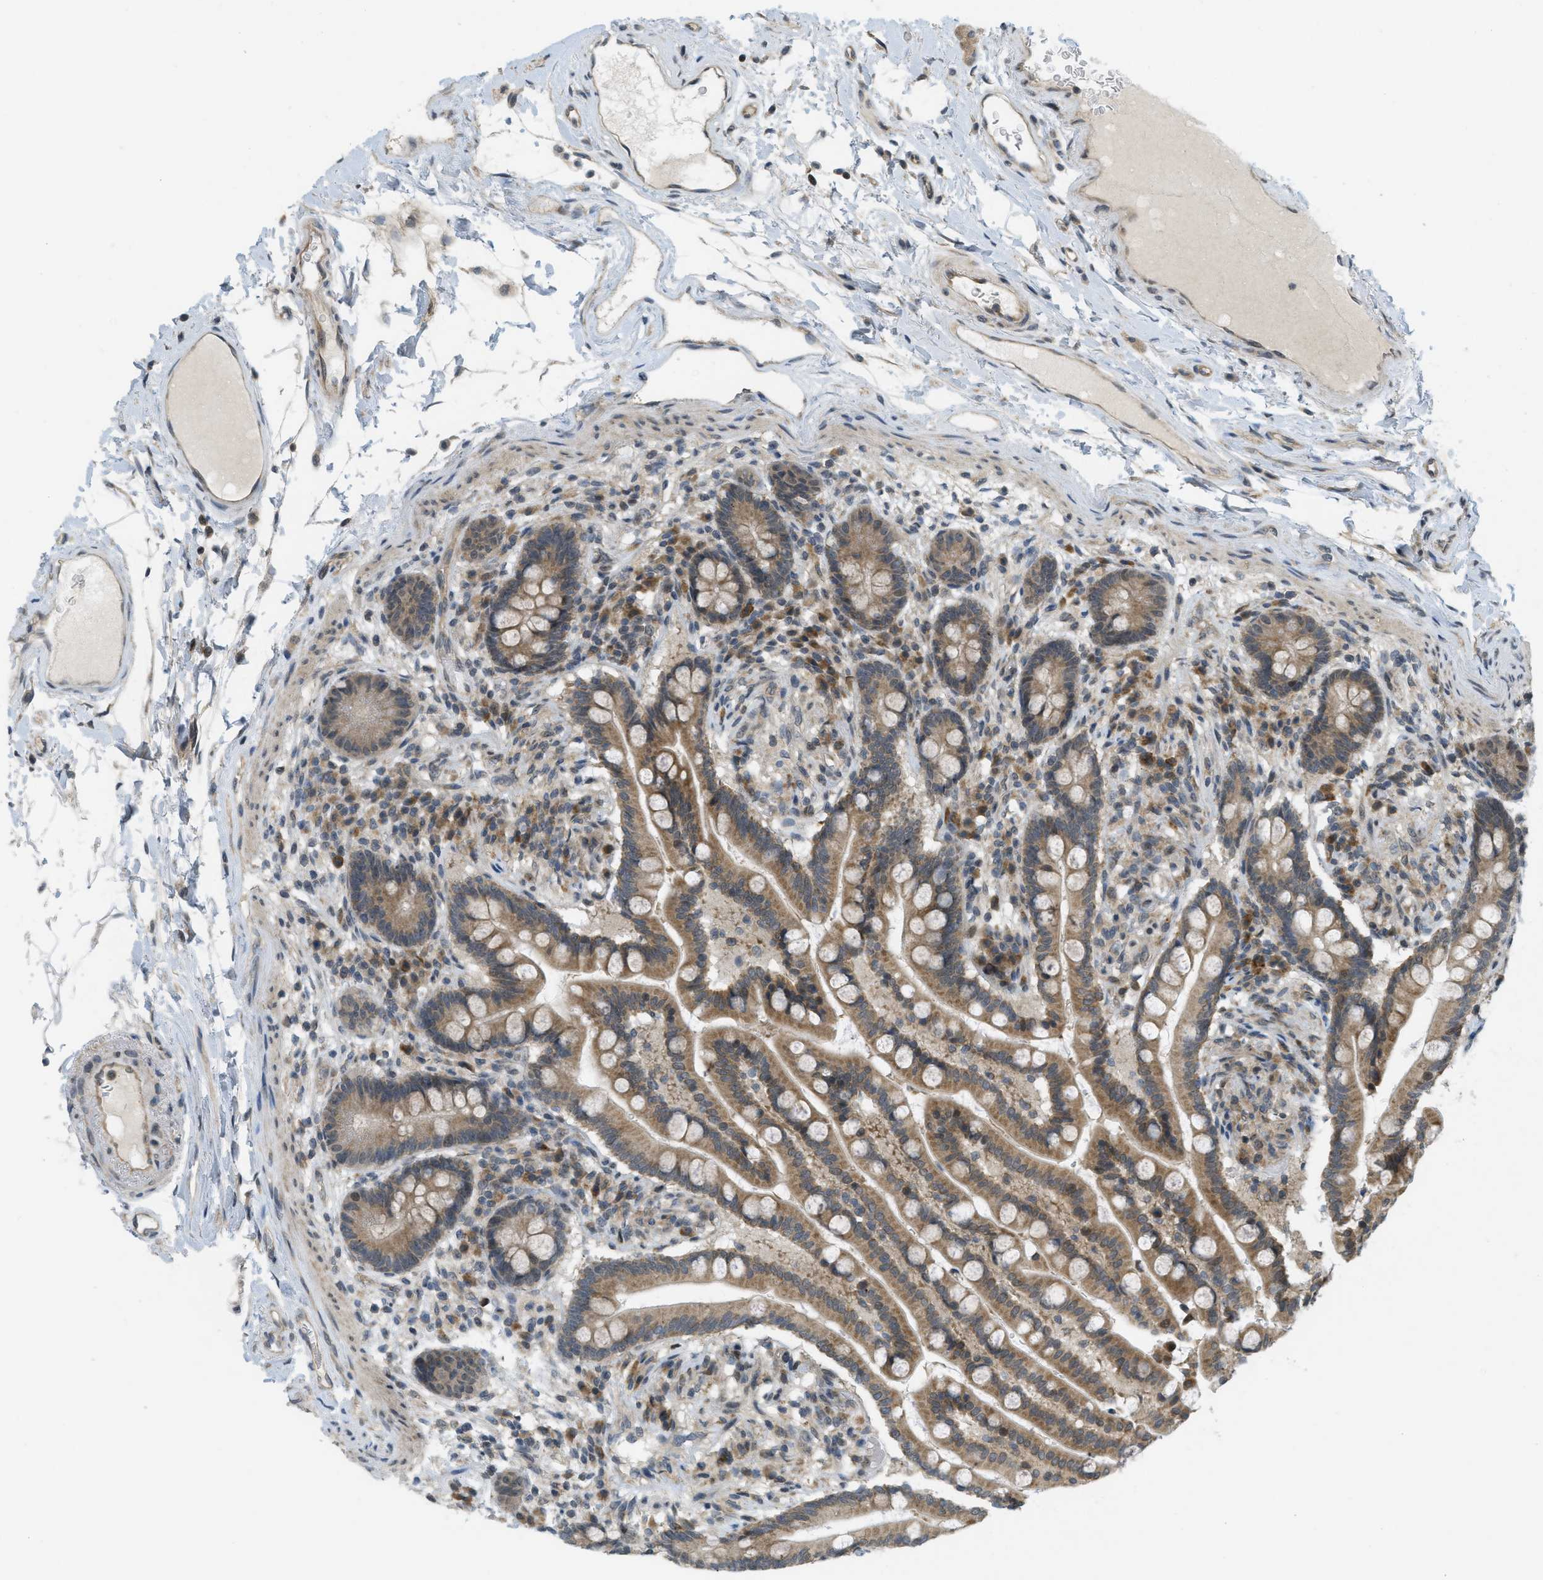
{"staining": {"intensity": "weak", "quantity": ">75%", "location": "cytoplasmic/membranous"}, "tissue": "colon", "cell_type": "Endothelial cells", "image_type": "normal", "snomed": [{"axis": "morphology", "description": "Normal tissue, NOS"}, {"axis": "topography", "description": "Colon"}], "caption": "Immunohistochemical staining of benign colon demonstrates weak cytoplasmic/membranous protein expression in approximately >75% of endothelial cells. Immunohistochemistry stains the protein of interest in brown and the nuclei are stained blue.", "gene": "PRKD1", "patient": {"sex": "male", "age": 73}}